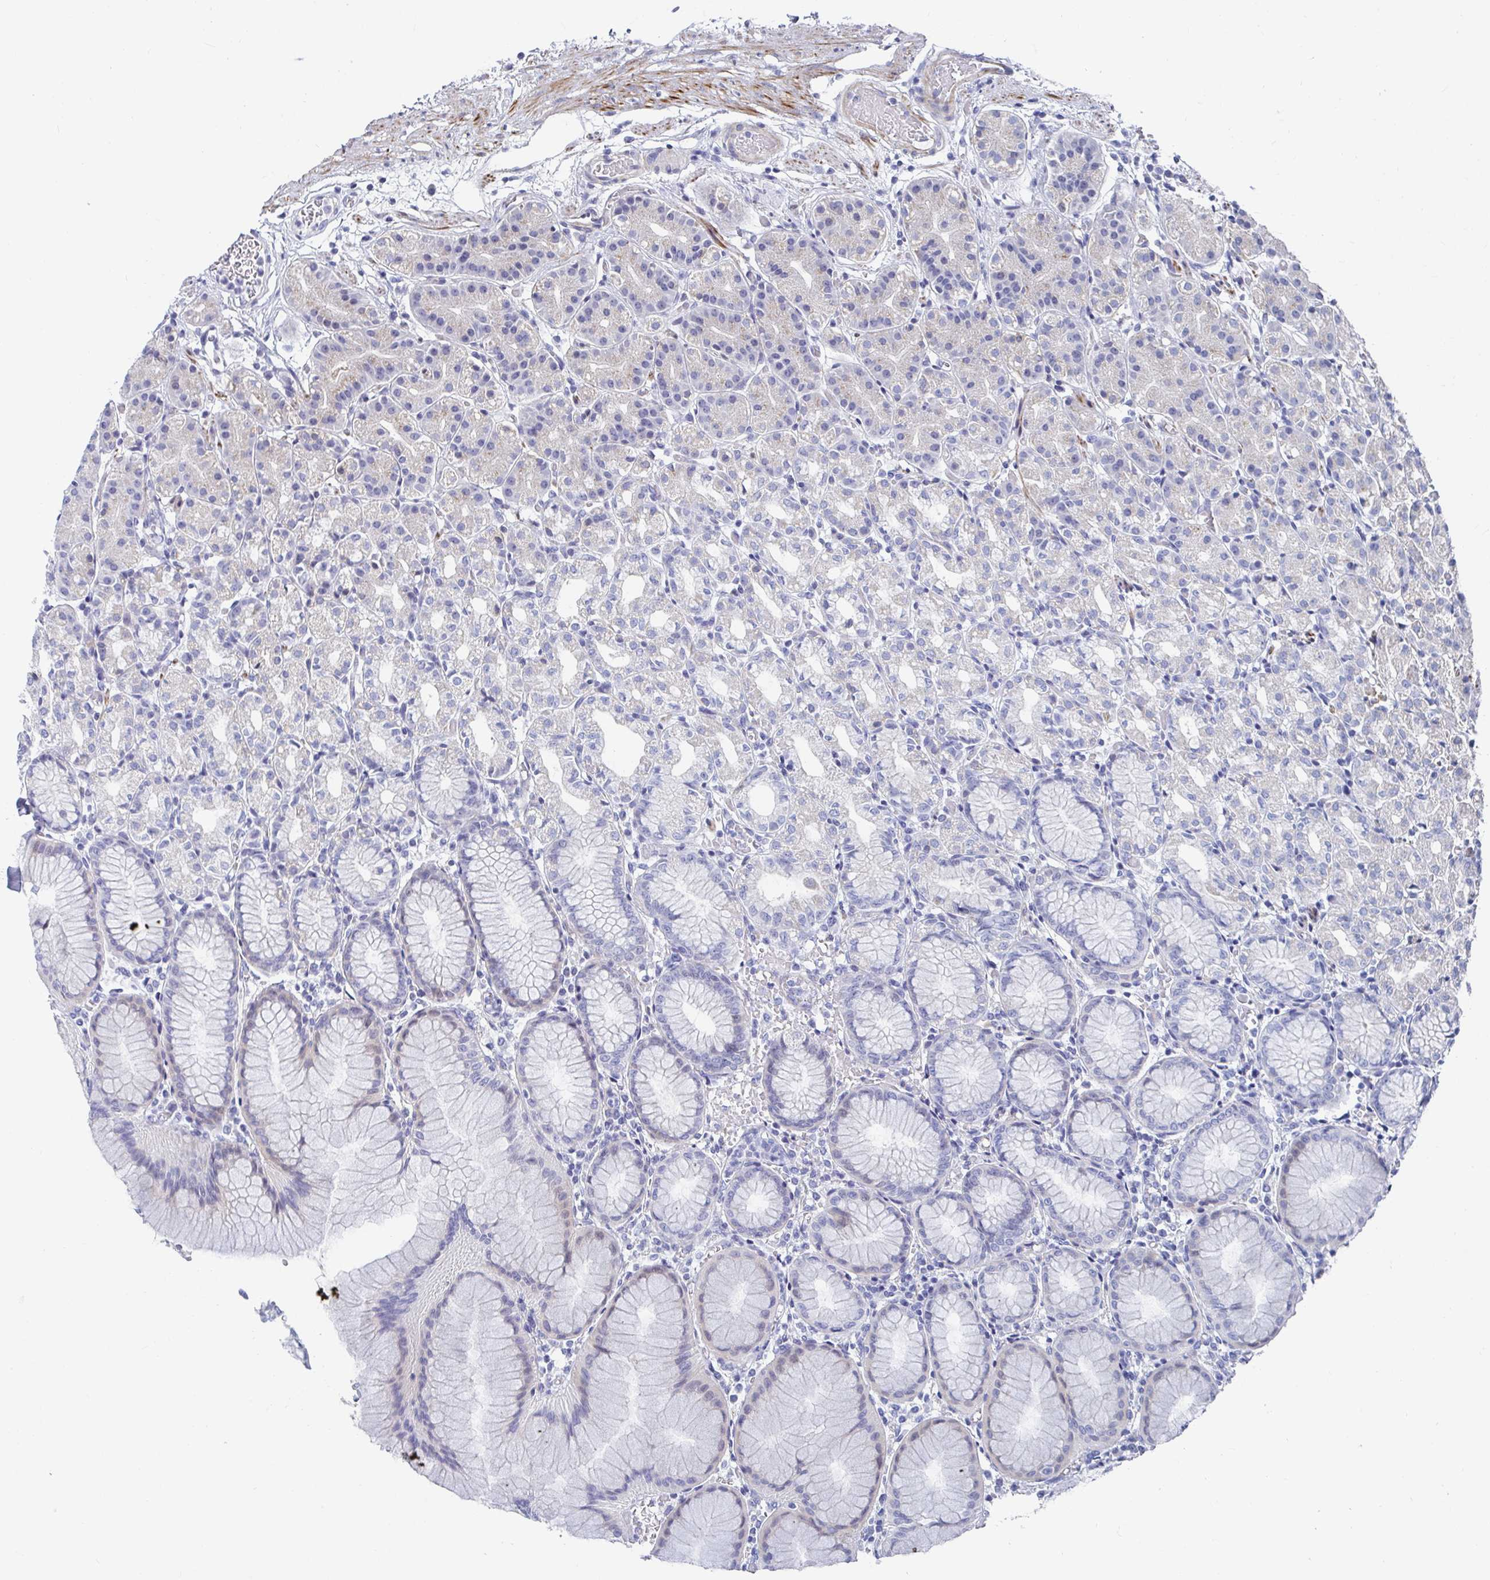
{"staining": {"intensity": "negative", "quantity": "none", "location": "none"}, "tissue": "stomach", "cell_type": "Glandular cells", "image_type": "normal", "snomed": [{"axis": "morphology", "description": "Normal tissue, NOS"}, {"axis": "topography", "description": "Stomach"}], "caption": "This is a micrograph of IHC staining of unremarkable stomach, which shows no positivity in glandular cells. The staining is performed using DAB (3,3'-diaminobenzidine) brown chromogen with nuclei counter-stained in using hematoxylin.", "gene": "ZFP82", "patient": {"sex": "female", "age": 57}}